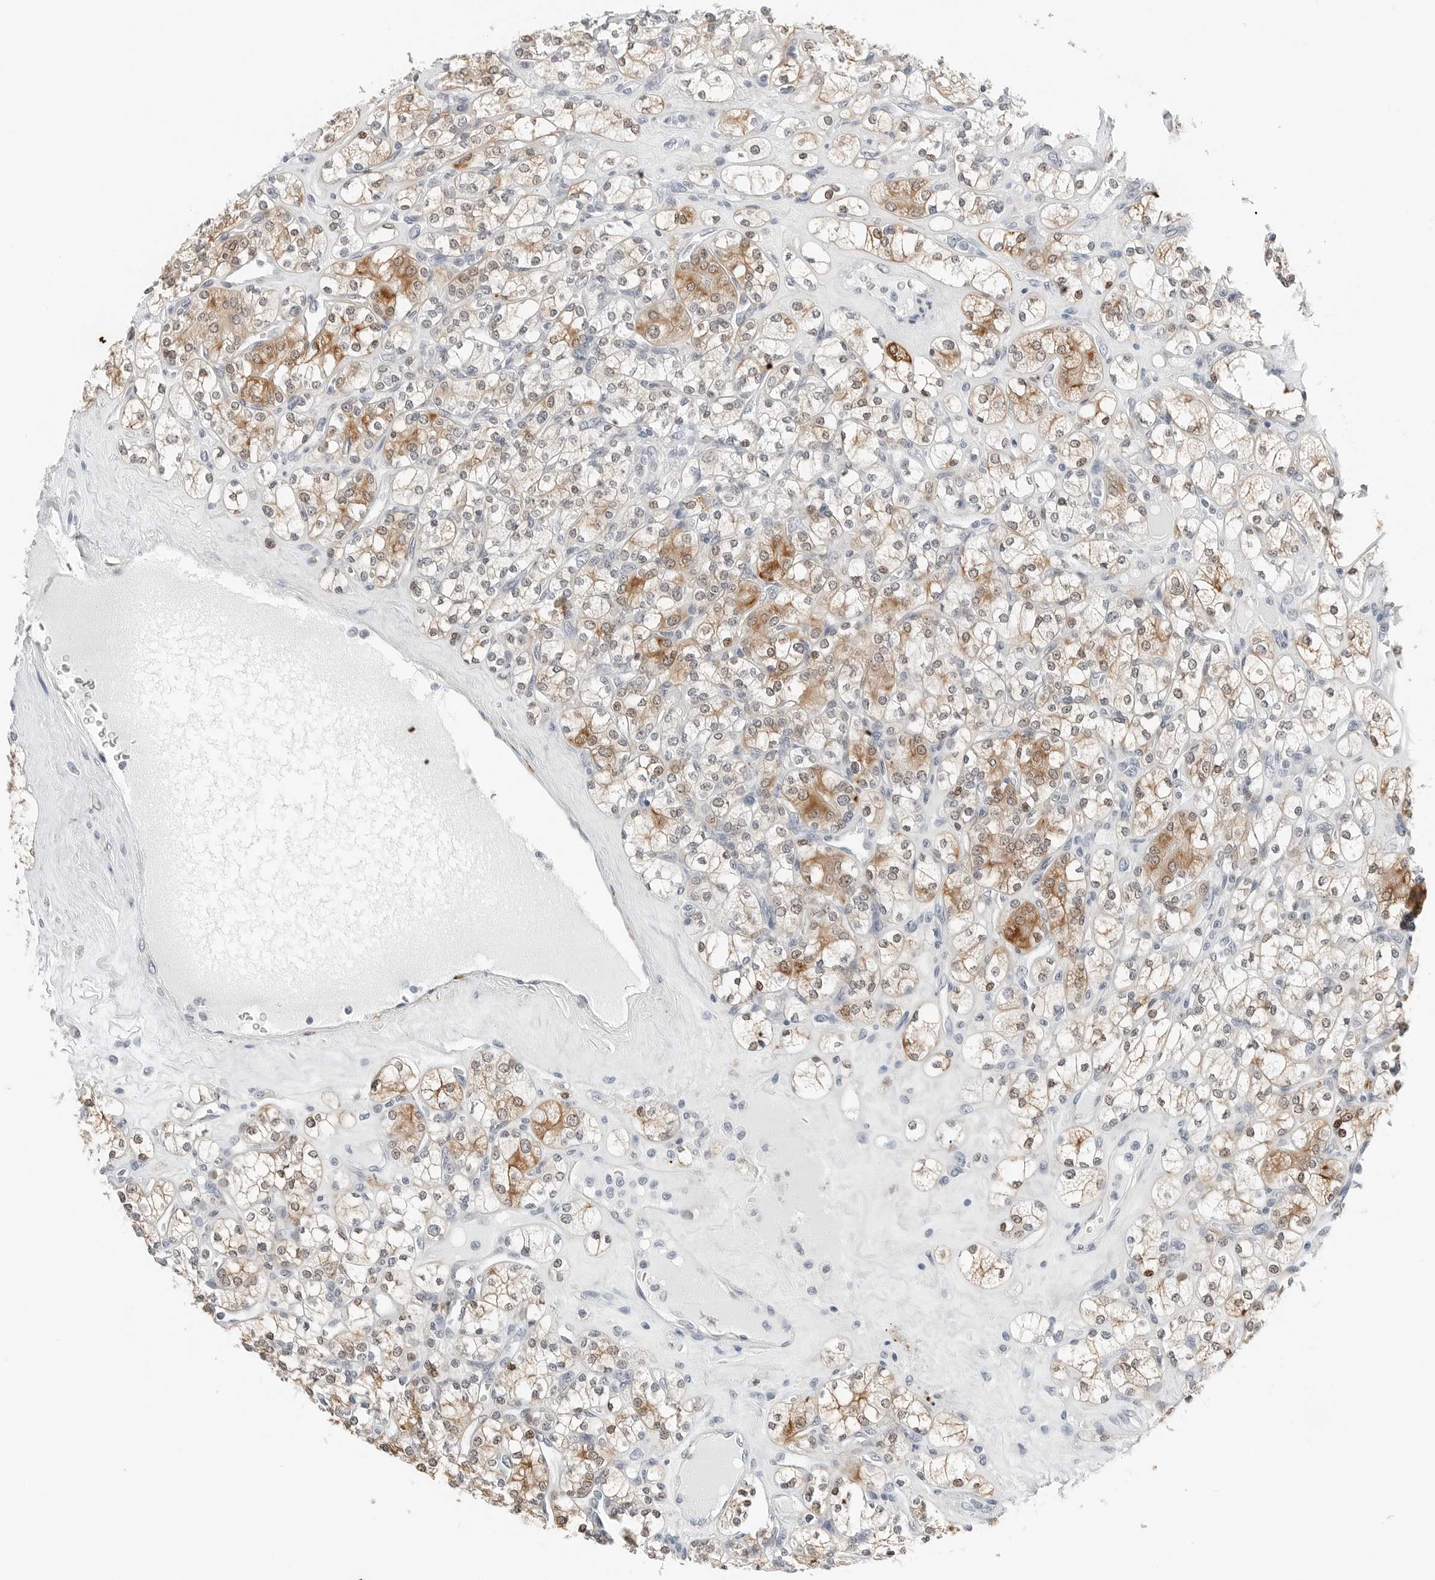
{"staining": {"intensity": "moderate", "quantity": ">75%", "location": "cytoplasmic/membranous,nuclear"}, "tissue": "renal cancer", "cell_type": "Tumor cells", "image_type": "cancer", "snomed": [{"axis": "morphology", "description": "Adenocarcinoma, NOS"}, {"axis": "topography", "description": "Kidney"}], "caption": "Human renal cancer (adenocarcinoma) stained for a protein (brown) reveals moderate cytoplasmic/membranous and nuclear positive expression in about >75% of tumor cells.", "gene": "P4HA2", "patient": {"sex": "male", "age": 77}}